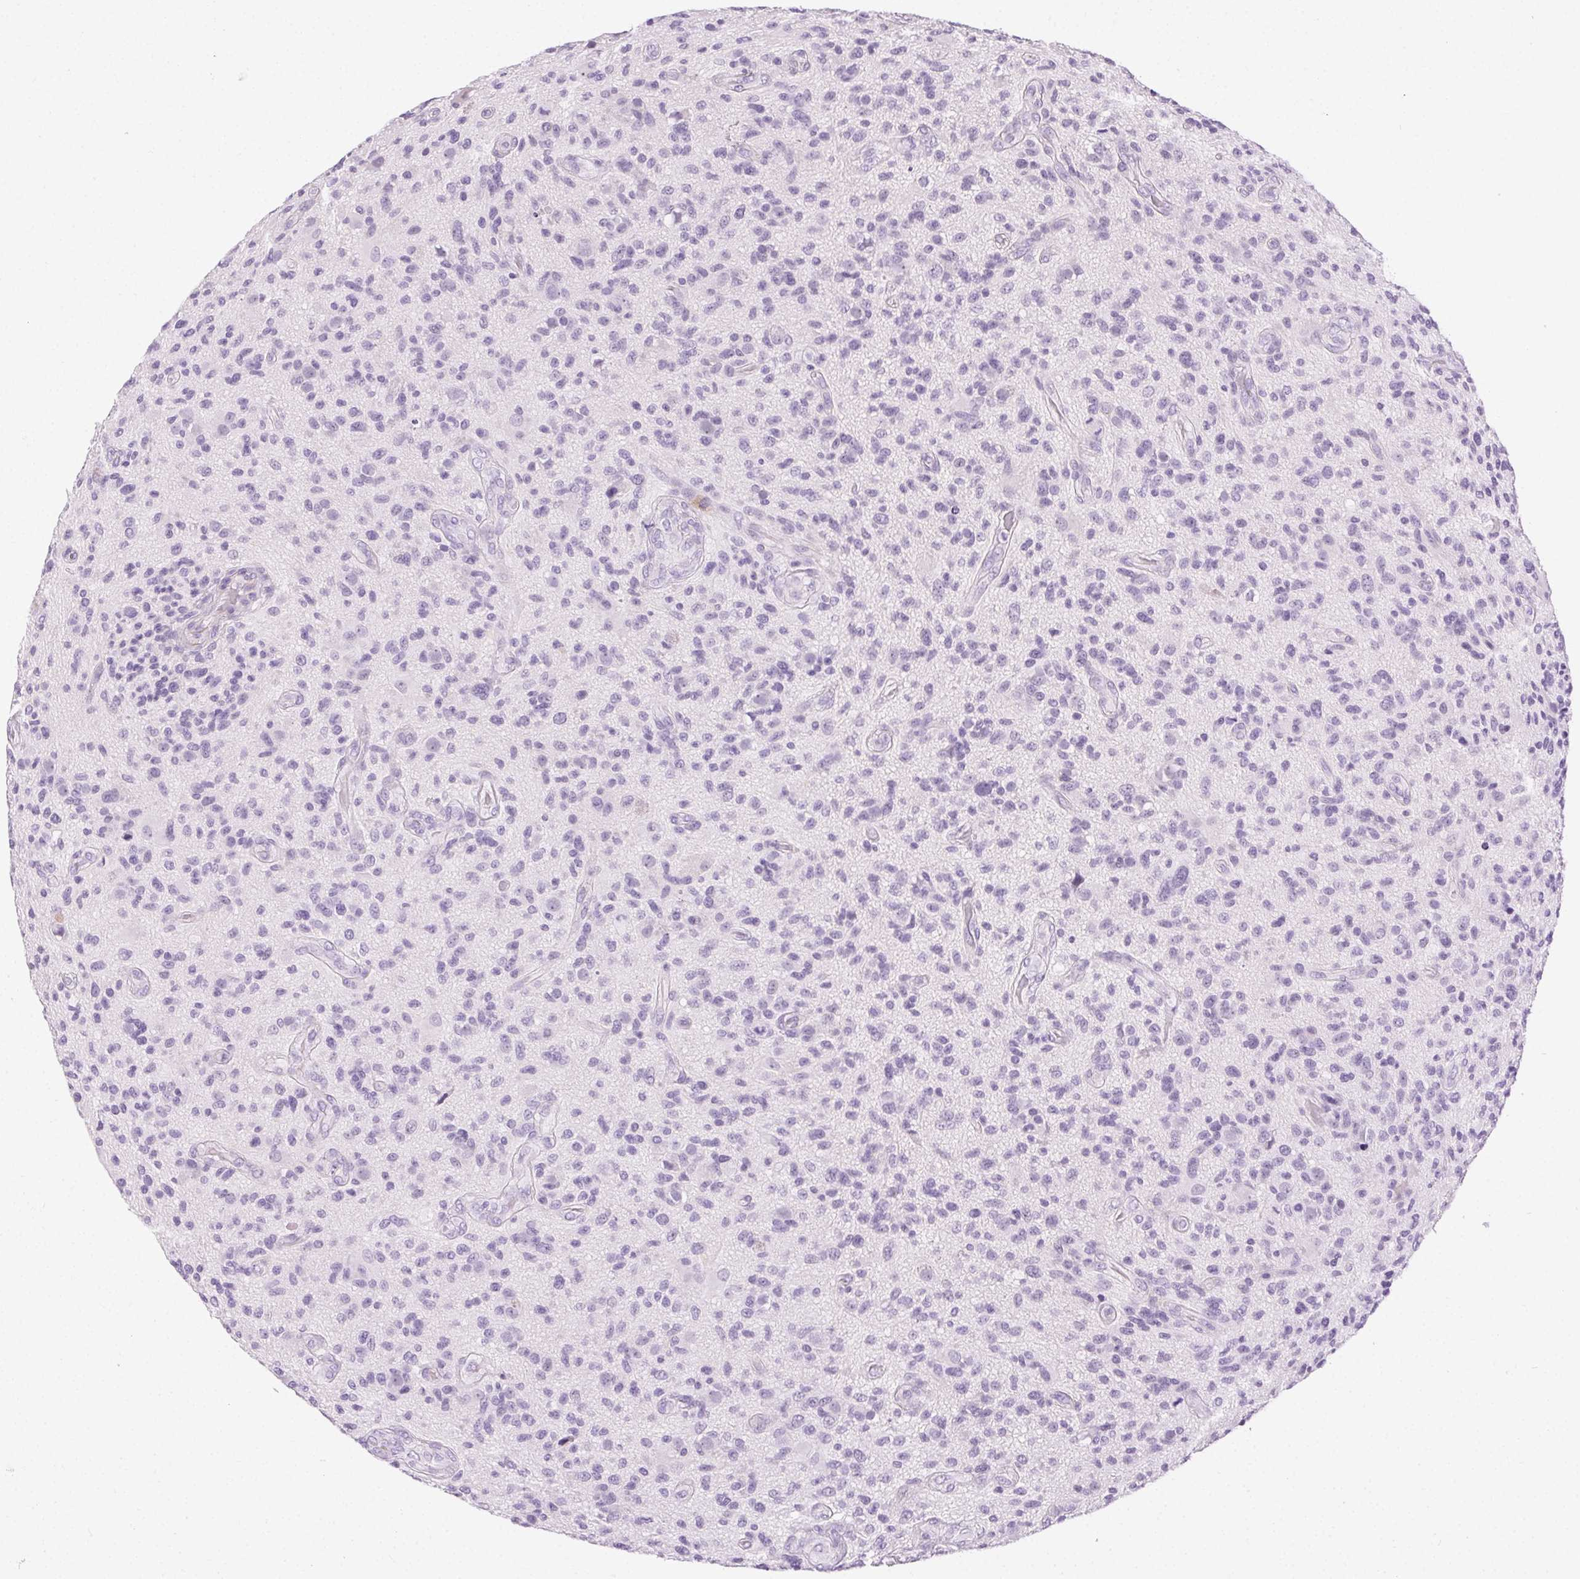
{"staining": {"intensity": "negative", "quantity": "none", "location": "none"}, "tissue": "glioma", "cell_type": "Tumor cells", "image_type": "cancer", "snomed": [{"axis": "morphology", "description": "Glioma, malignant, High grade"}, {"axis": "topography", "description": "Brain"}], "caption": "Glioma stained for a protein using immunohistochemistry (IHC) shows no expression tumor cells.", "gene": "C20orf85", "patient": {"sex": "male", "age": 47}}